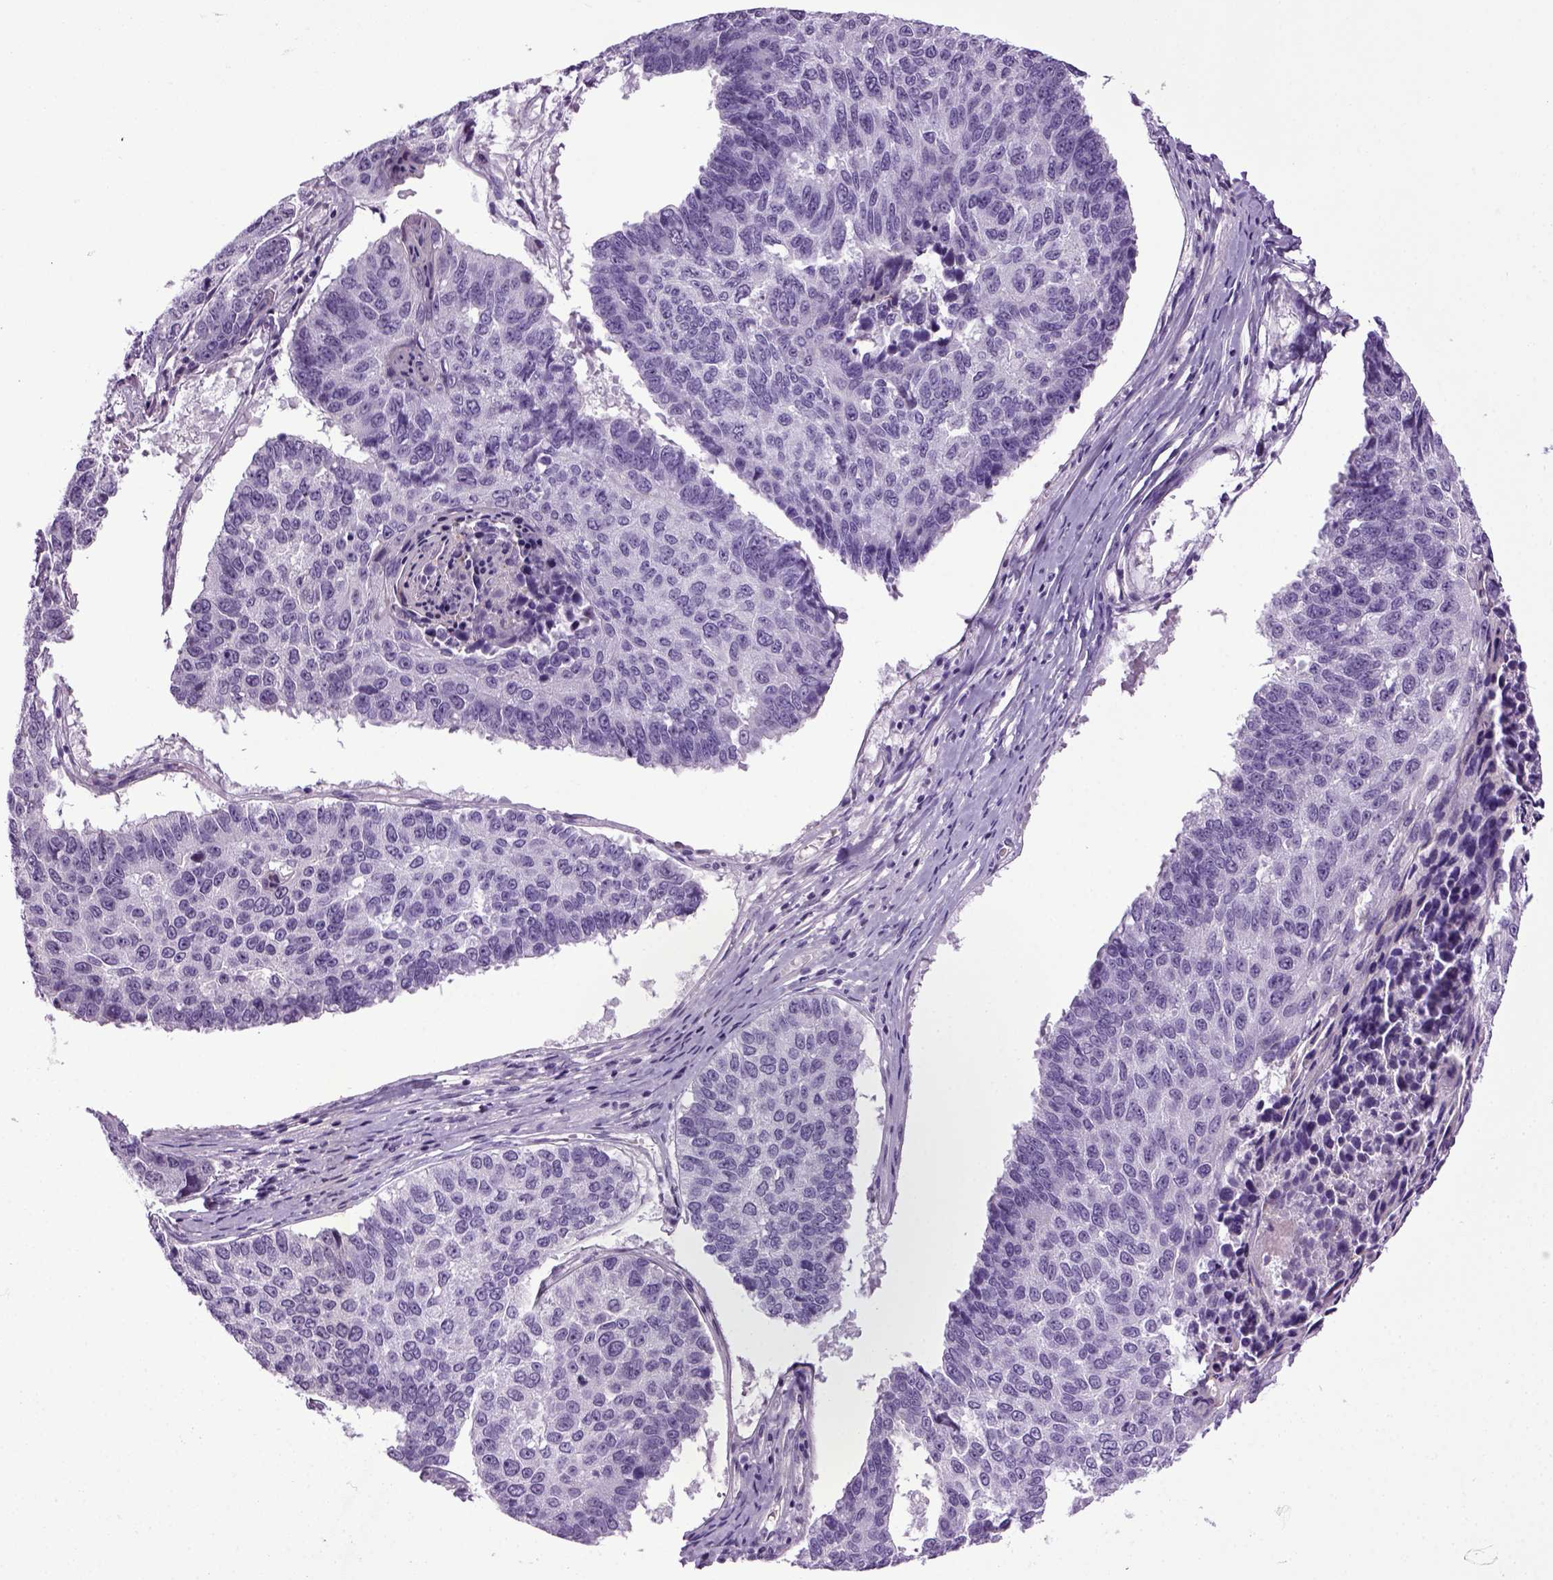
{"staining": {"intensity": "negative", "quantity": "none", "location": "none"}, "tissue": "lung cancer", "cell_type": "Tumor cells", "image_type": "cancer", "snomed": [{"axis": "morphology", "description": "Squamous cell carcinoma, NOS"}, {"axis": "topography", "description": "Lung"}], "caption": "Human lung cancer stained for a protein using immunohistochemistry exhibits no expression in tumor cells.", "gene": "HMCN2", "patient": {"sex": "male", "age": 73}}